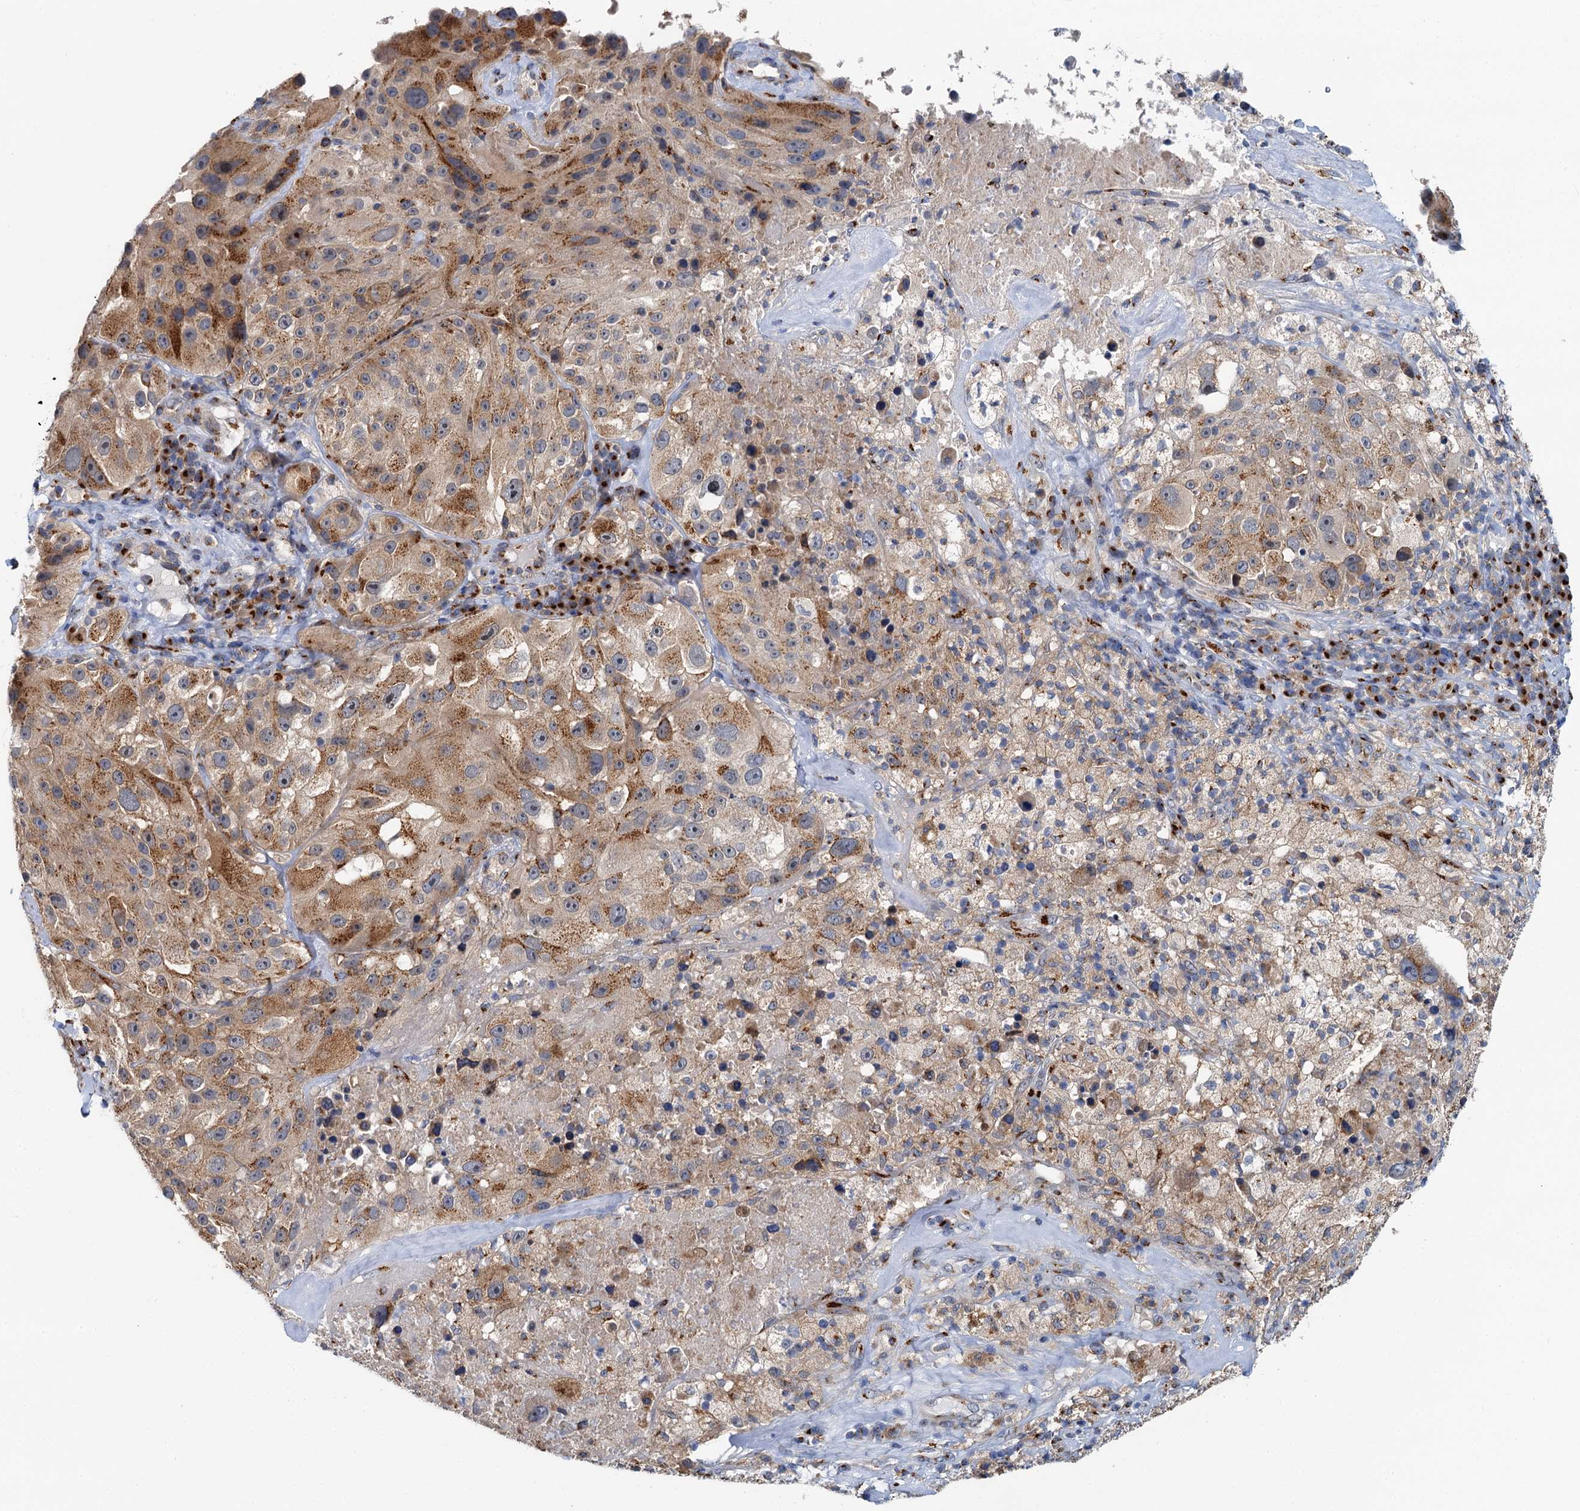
{"staining": {"intensity": "moderate", "quantity": "25%-75%", "location": "cytoplasmic/membranous"}, "tissue": "melanoma", "cell_type": "Tumor cells", "image_type": "cancer", "snomed": [{"axis": "morphology", "description": "Malignant melanoma, Metastatic site"}, {"axis": "topography", "description": "Lymph node"}], "caption": "Protein staining demonstrates moderate cytoplasmic/membranous expression in approximately 25%-75% of tumor cells in malignant melanoma (metastatic site). The protein is shown in brown color, while the nuclei are stained blue.", "gene": "BET1L", "patient": {"sex": "male", "age": 62}}